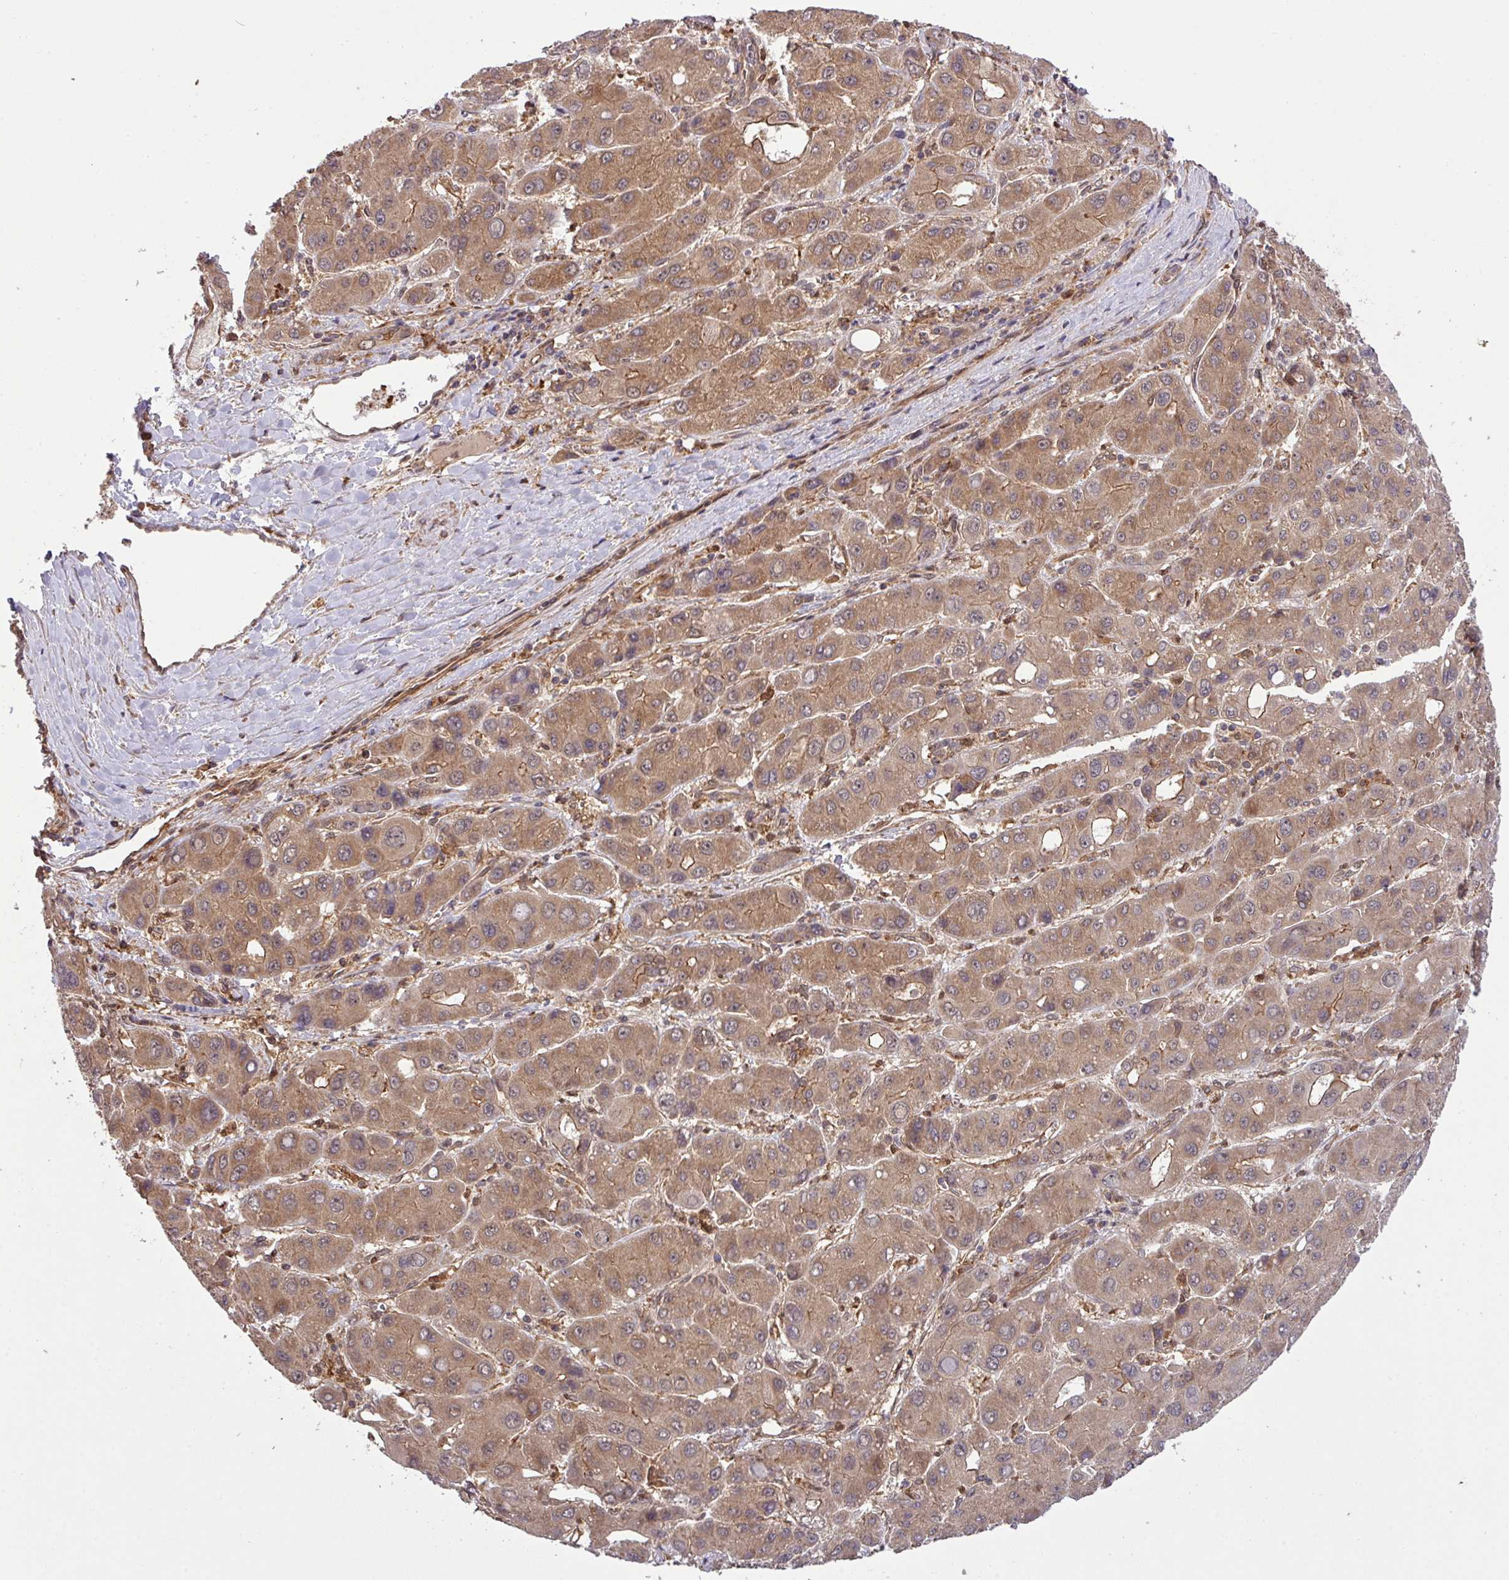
{"staining": {"intensity": "moderate", "quantity": ">75%", "location": "cytoplasmic/membranous,nuclear"}, "tissue": "liver cancer", "cell_type": "Tumor cells", "image_type": "cancer", "snomed": [{"axis": "morphology", "description": "Carcinoma, Hepatocellular, NOS"}, {"axis": "topography", "description": "Liver"}], "caption": "Tumor cells demonstrate medium levels of moderate cytoplasmic/membranous and nuclear staining in about >75% of cells in human liver hepatocellular carcinoma. Immunohistochemistry (ihc) stains the protein of interest in brown and the nuclei are stained blue.", "gene": "ARPIN", "patient": {"sex": "male", "age": 55}}